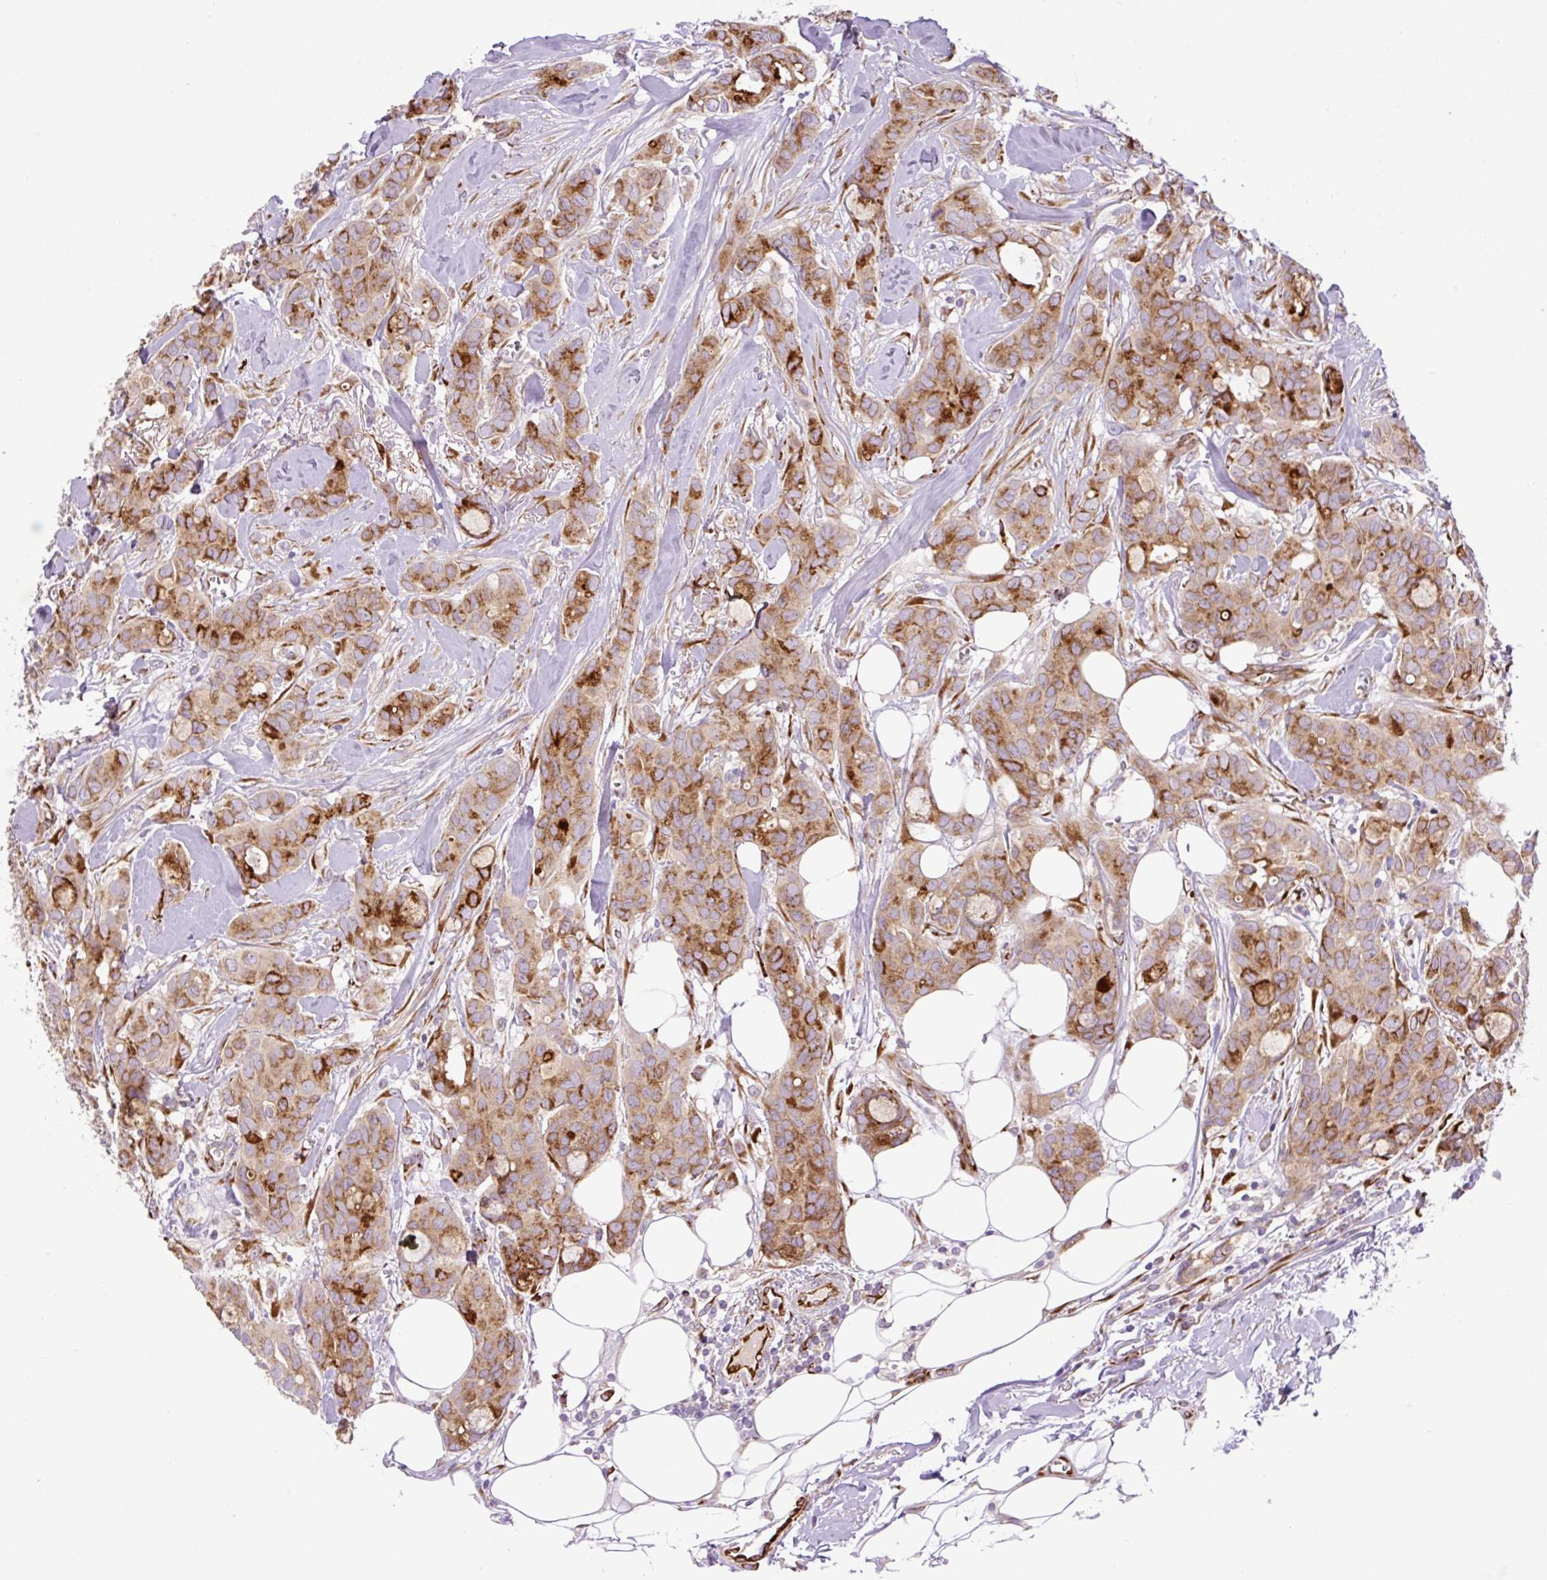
{"staining": {"intensity": "moderate", "quantity": ">75%", "location": "cytoplasmic/membranous"}, "tissue": "breast cancer", "cell_type": "Tumor cells", "image_type": "cancer", "snomed": [{"axis": "morphology", "description": "Duct carcinoma"}, {"axis": "topography", "description": "Breast"}], "caption": "Immunohistochemical staining of human breast cancer exhibits medium levels of moderate cytoplasmic/membranous staining in about >75% of tumor cells.", "gene": "RAB30", "patient": {"sex": "female", "age": 84}}